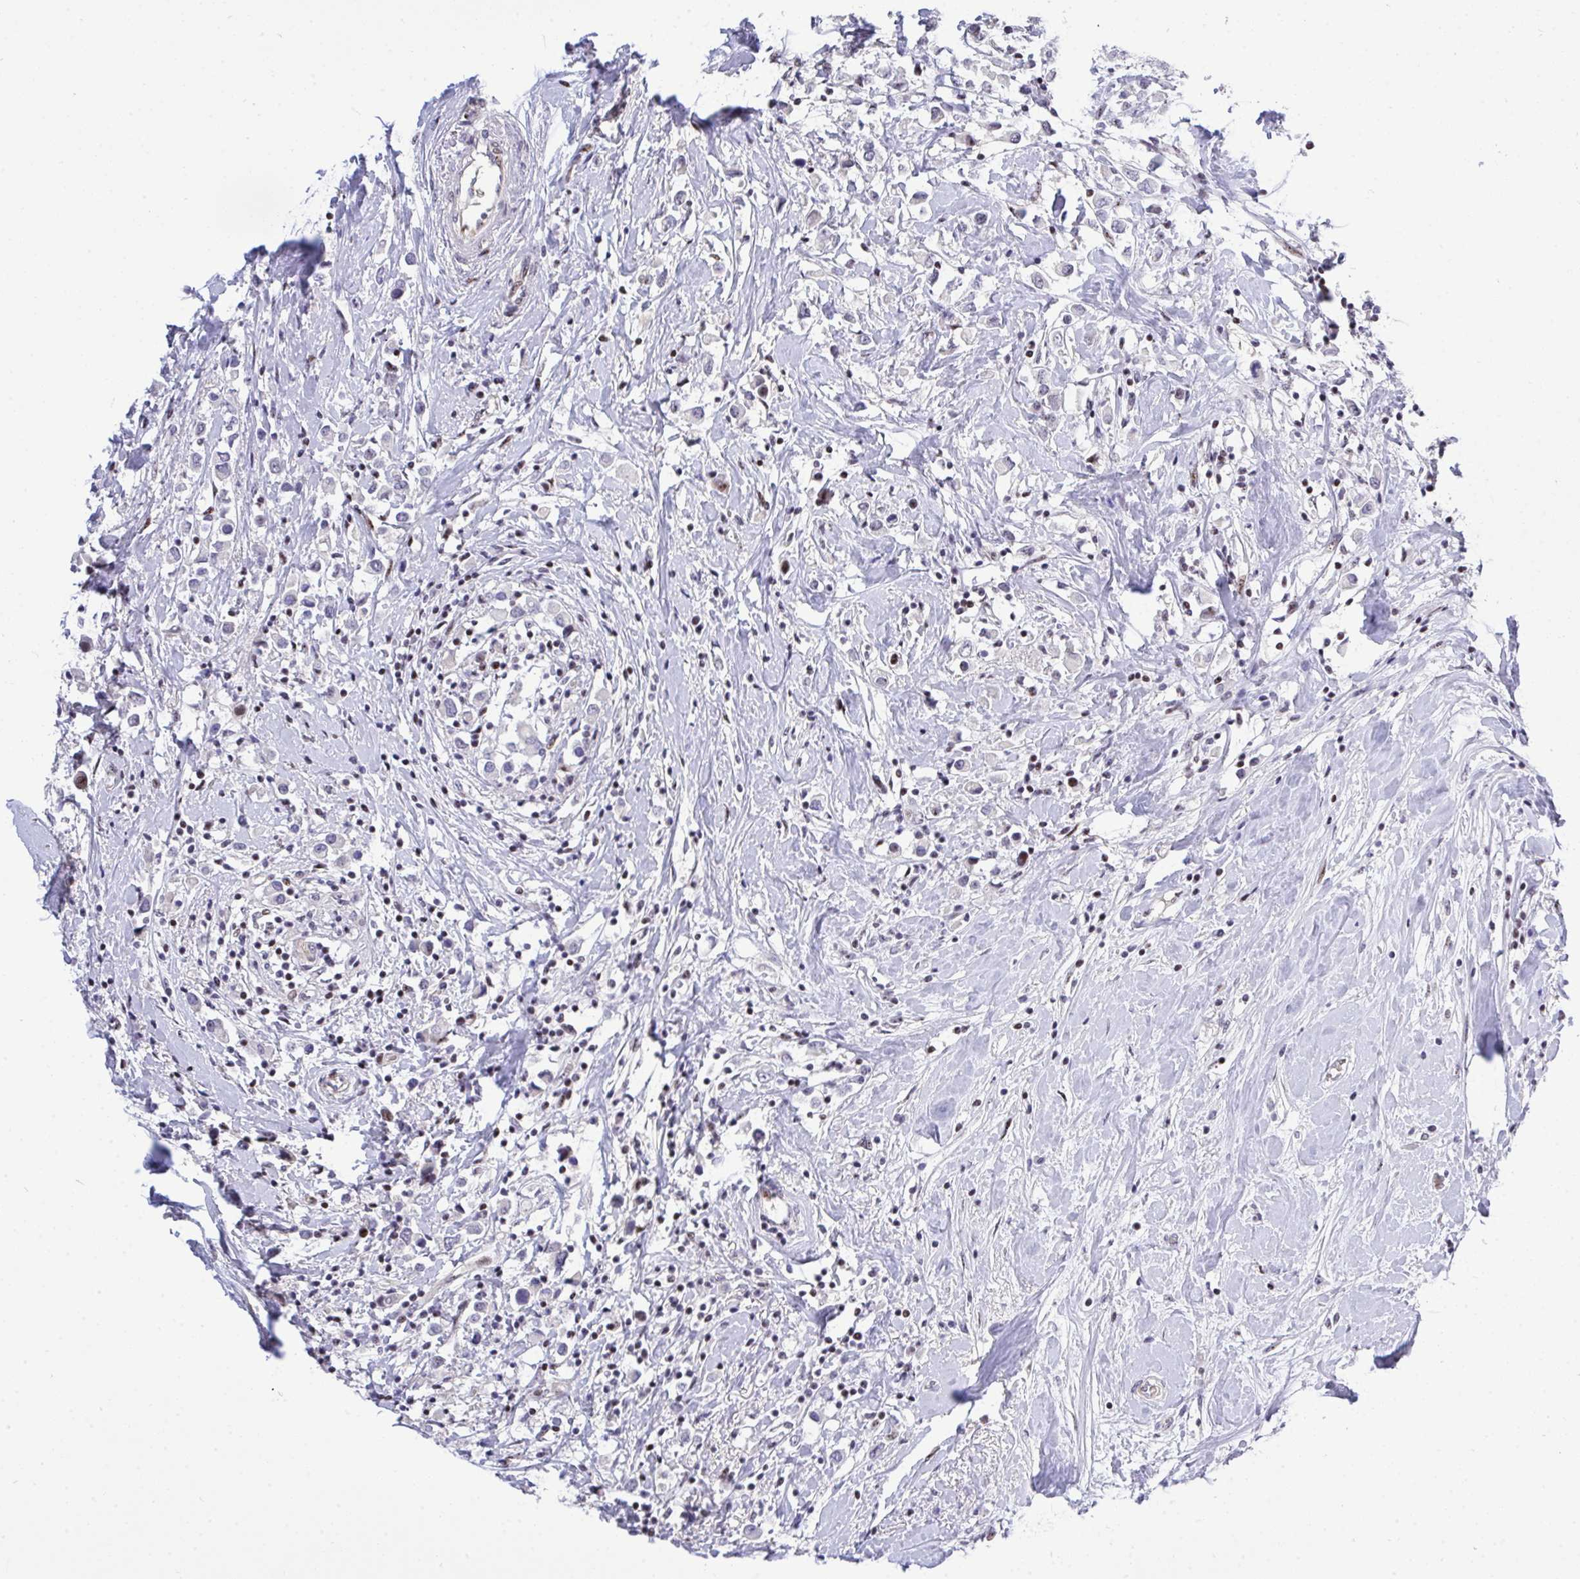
{"staining": {"intensity": "negative", "quantity": "none", "location": "none"}, "tissue": "breast cancer", "cell_type": "Tumor cells", "image_type": "cancer", "snomed": [{"axis": "morphology", "description": "Duct carcinoma"}, {"axis": "topography", "description": "Breast"}], "caption": "This image is of breast intraductal carcinoma stained with immunohistochemistry (IHC) to label a protein in brown with the nuclei are counter-stained blue. There is no expression in tumor cells.", "gene": "PLPPR3", "patient": {"sex": "female", "age": 61}}